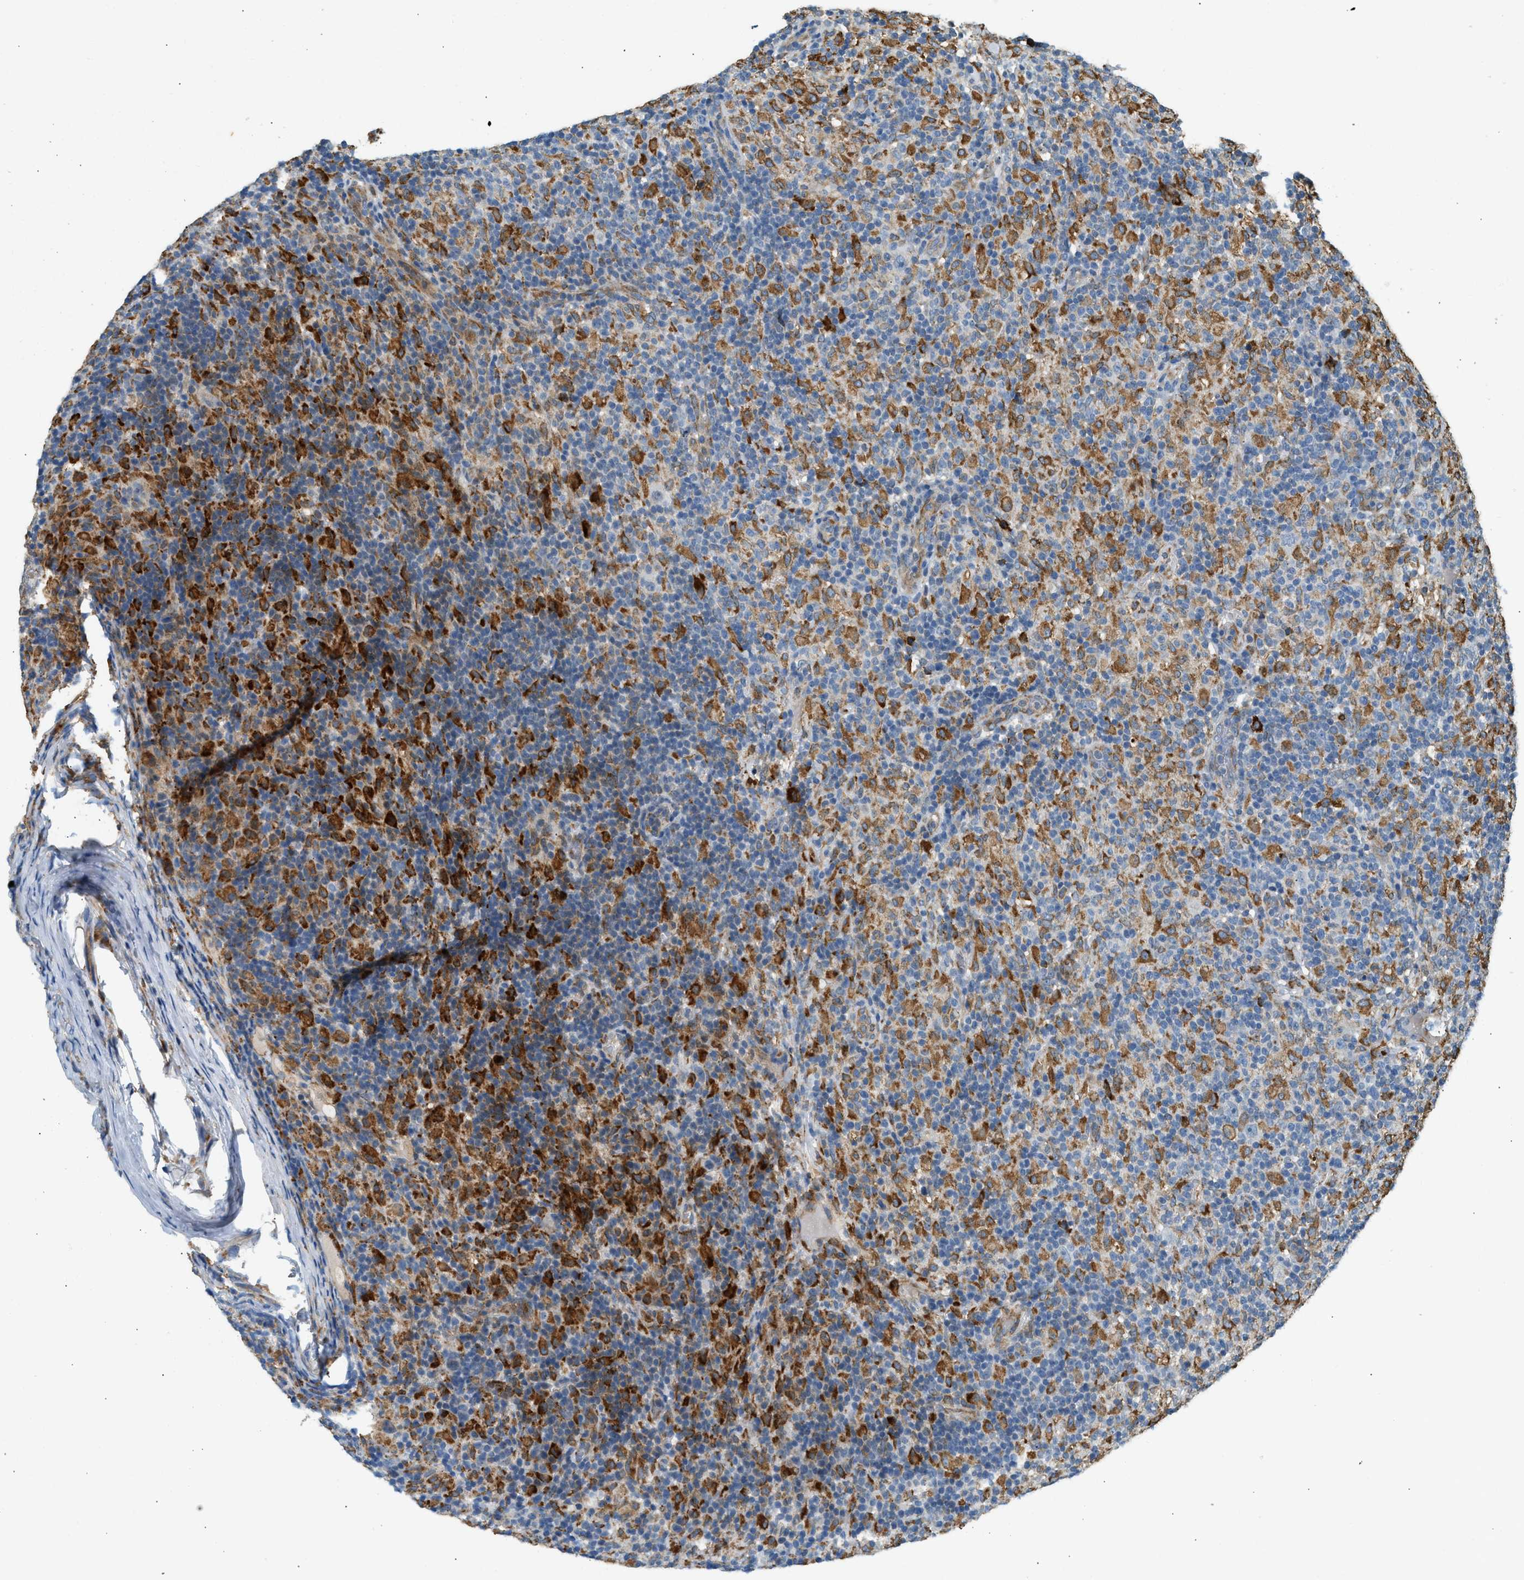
{"staining": {"intensity": "negative", "quantity": "none", "location": "none"}, "tissue": "lymphoma", "cell_type": "Tumor cells", "image_type": "cancer", "snomed": [{"axis": "morphology", "description": "Hodgkin's disease, NOS"}, {"axis": "topography", "description": "Lymph node"}], "caption": "Hodgkin's disease was stained to show a protein in brown. There is no significant staining in tumor cells.", "gene": "CTSB", "patient": {"sex": "male", "age": 70}}